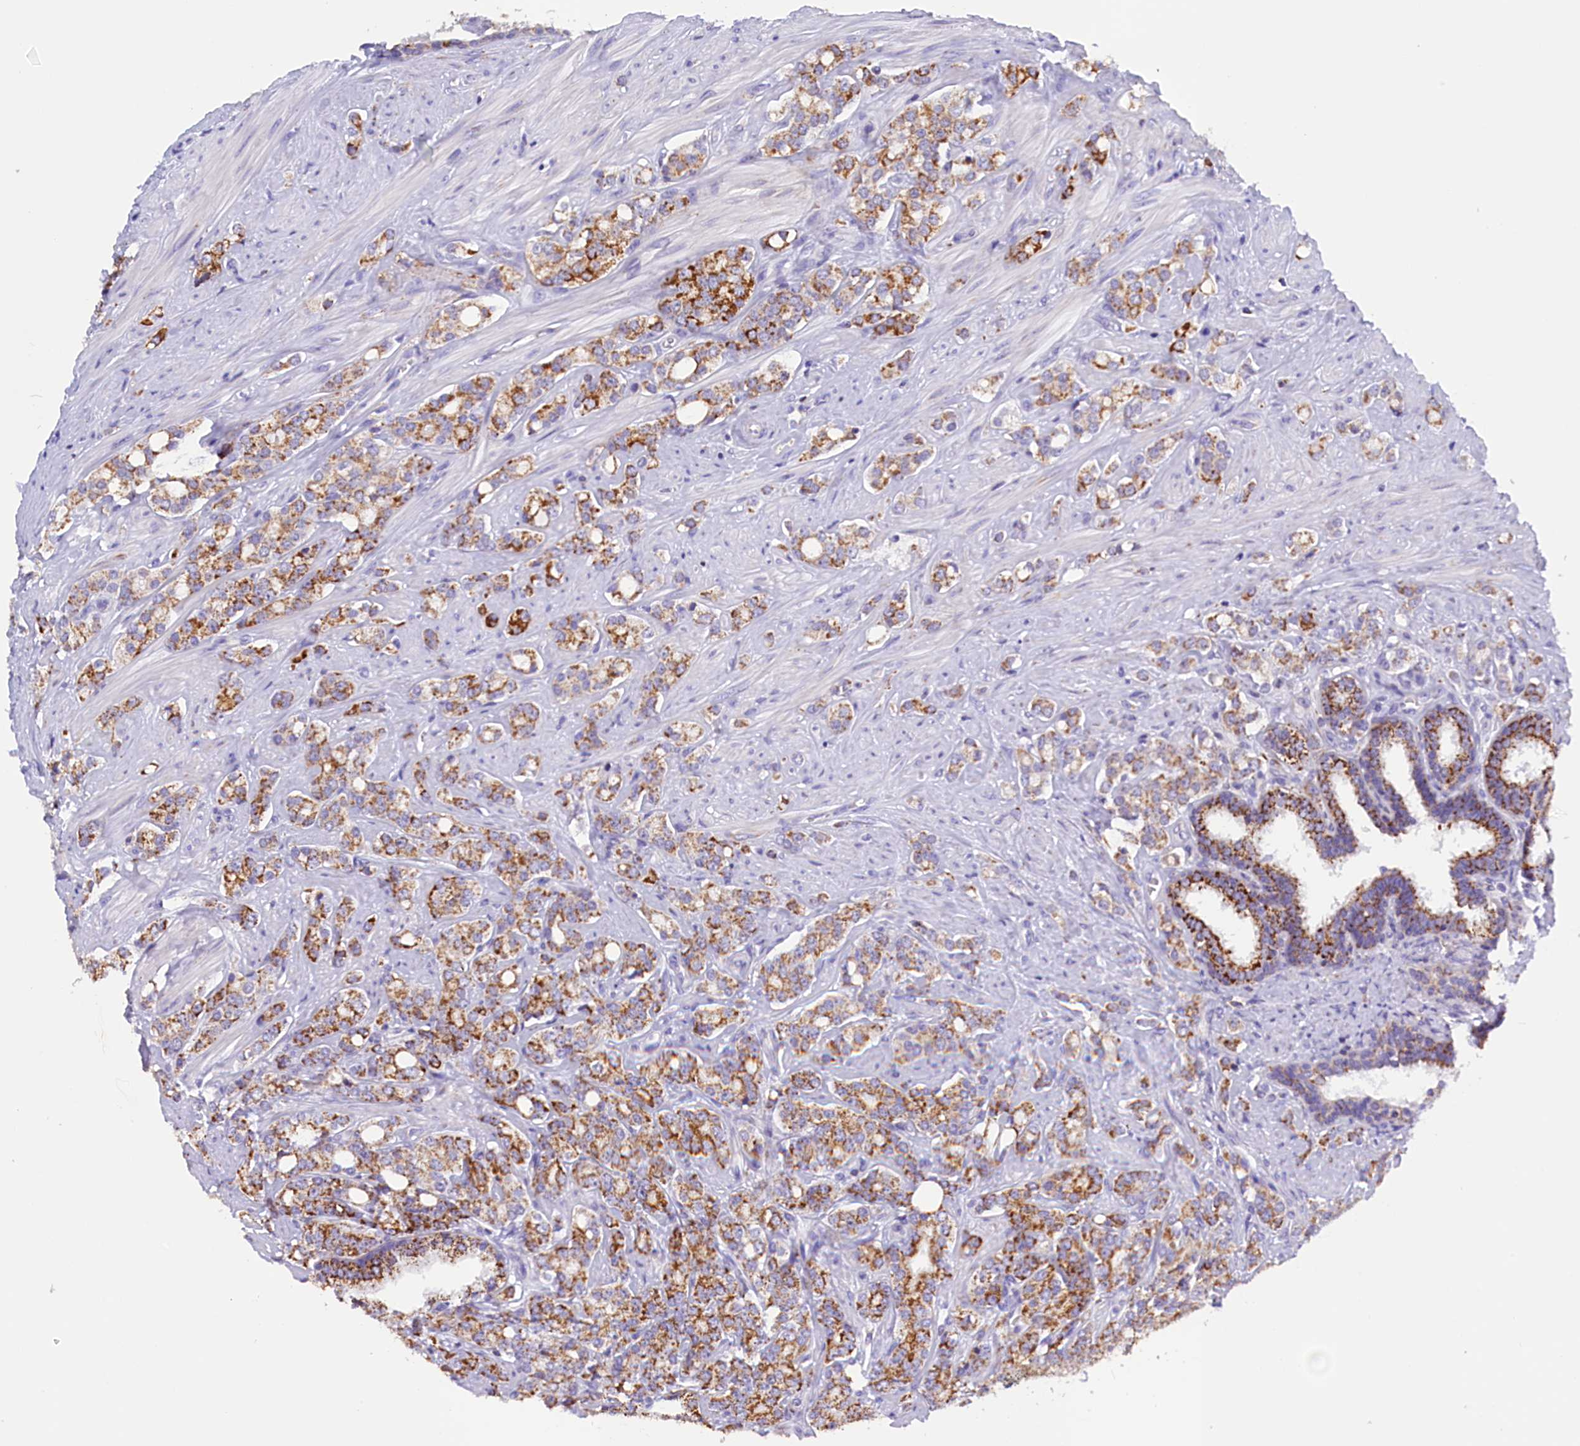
{"staining": {"intensity": "moderate", "quantity": ">75%", "location": "cytoplasmic/membranous"}, "tissue": "prostate cancer", "cell_type": "Tumor cells", "image_type": "cancer", "snomed": [{"axis": "morphology", "description": "Adenocarcinoma, High grade"}, {"axis": "topography", "description": "Prostate"}], "caption": "IHC (DAB) staining of prostate cancer (adenocarcinoma (high-grade)) displays moderate cytoplasmic/membranous protein expression in approximately >75% of tumor cells.", "gene": "ABAT", "patient": {"sex": "male", "age": 62}}